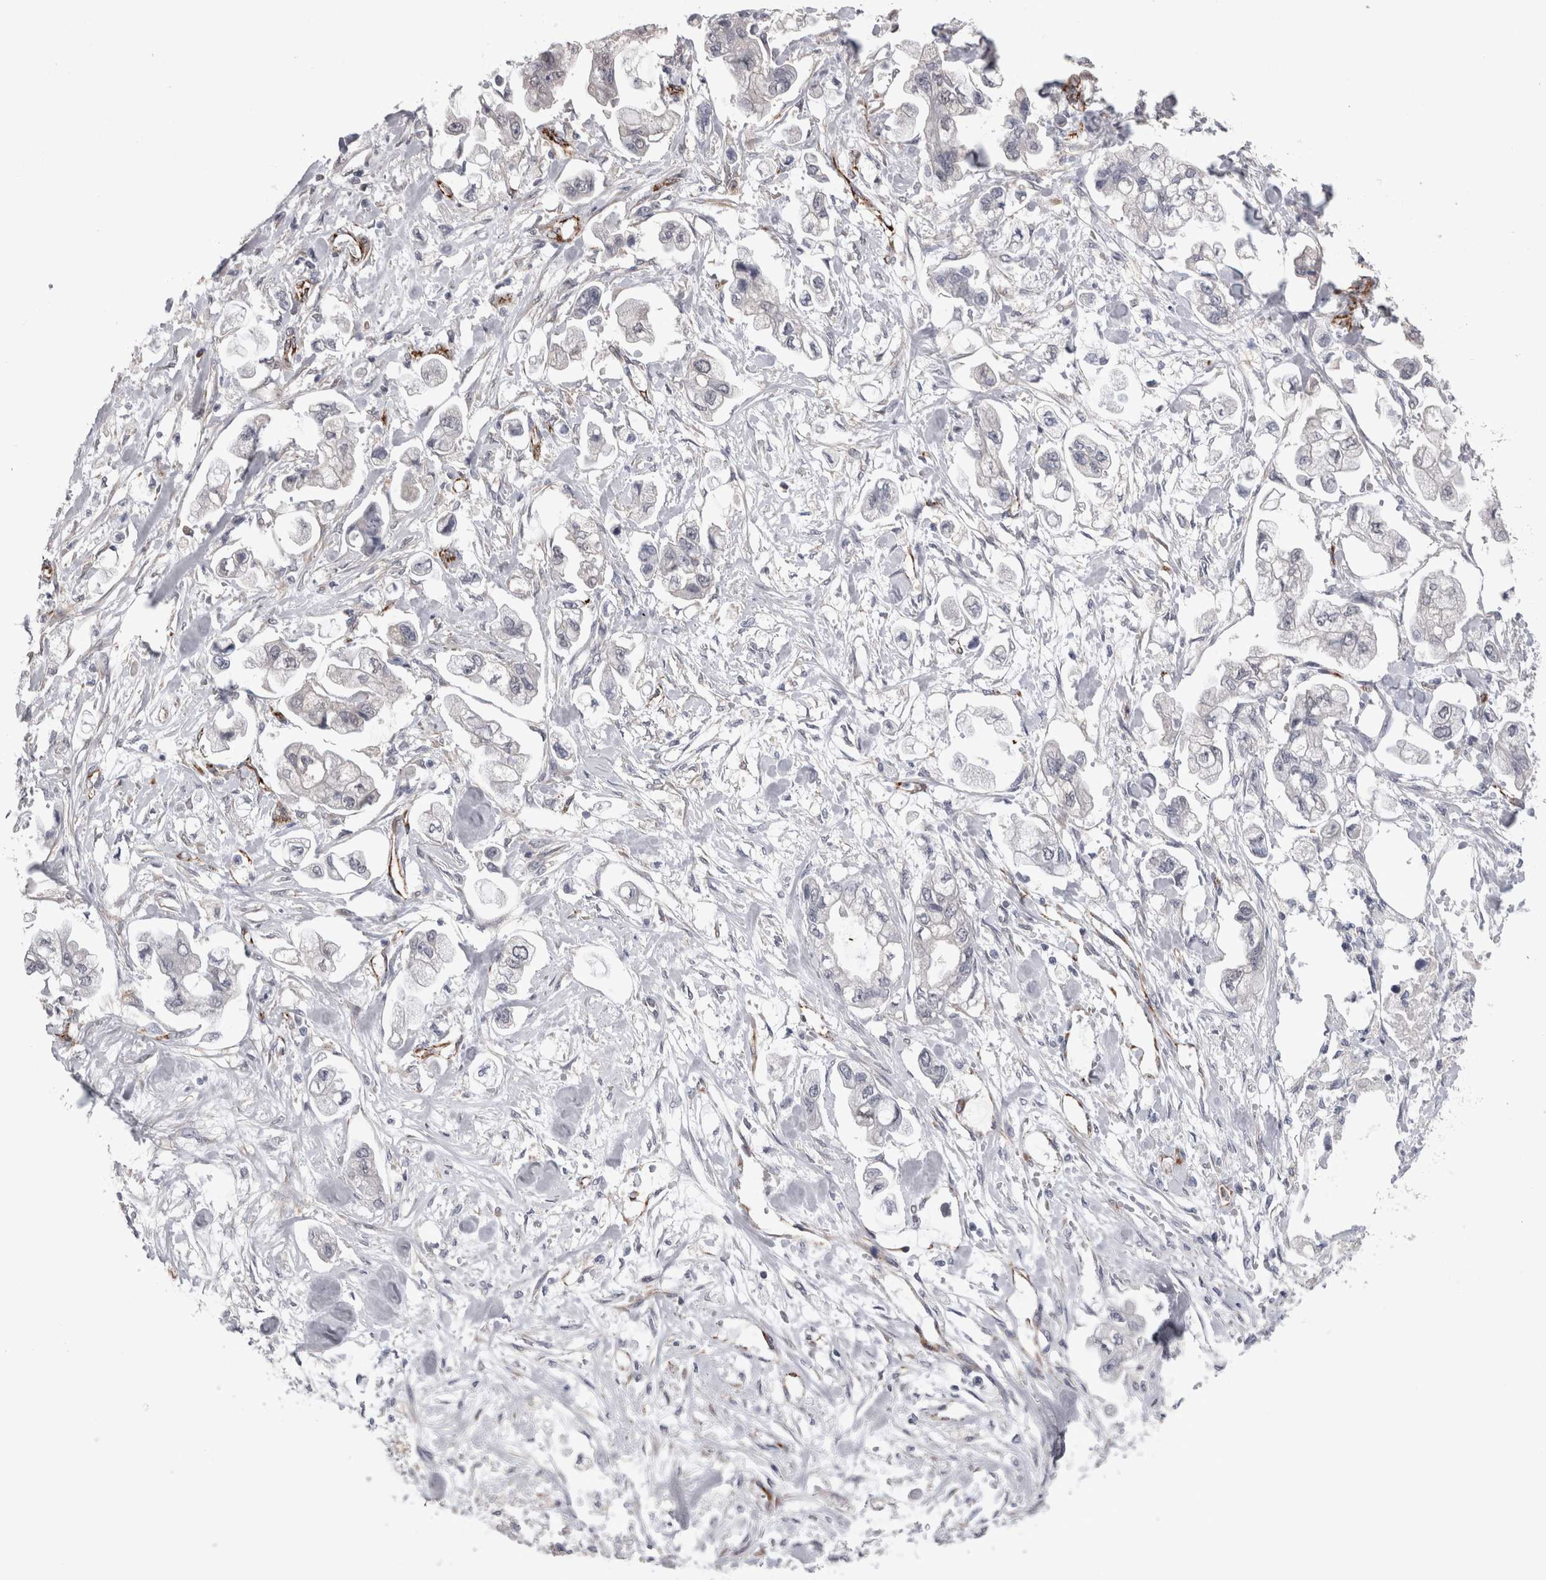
{"staining": {"intensity": "negative", "quantity": "none", "location": "none"}, "tissue": "stomach cancer", "cell_type": "Tumor cells", "image_type": "cancer", "snomed": [{"axis": "morphology", "description": "Normal tissue, NOS"}, {"axis": "morphology", "description": "Adenocarcinoma, NOS"}, {"axis": "topography", "description": "Stomach"}], "caption": "Tumor cells are negative for brown protein staining in stomach cancer (adenocarcinoma).", "gene": "ACOT7", "patient": {"sex": "male", "age": 62}}